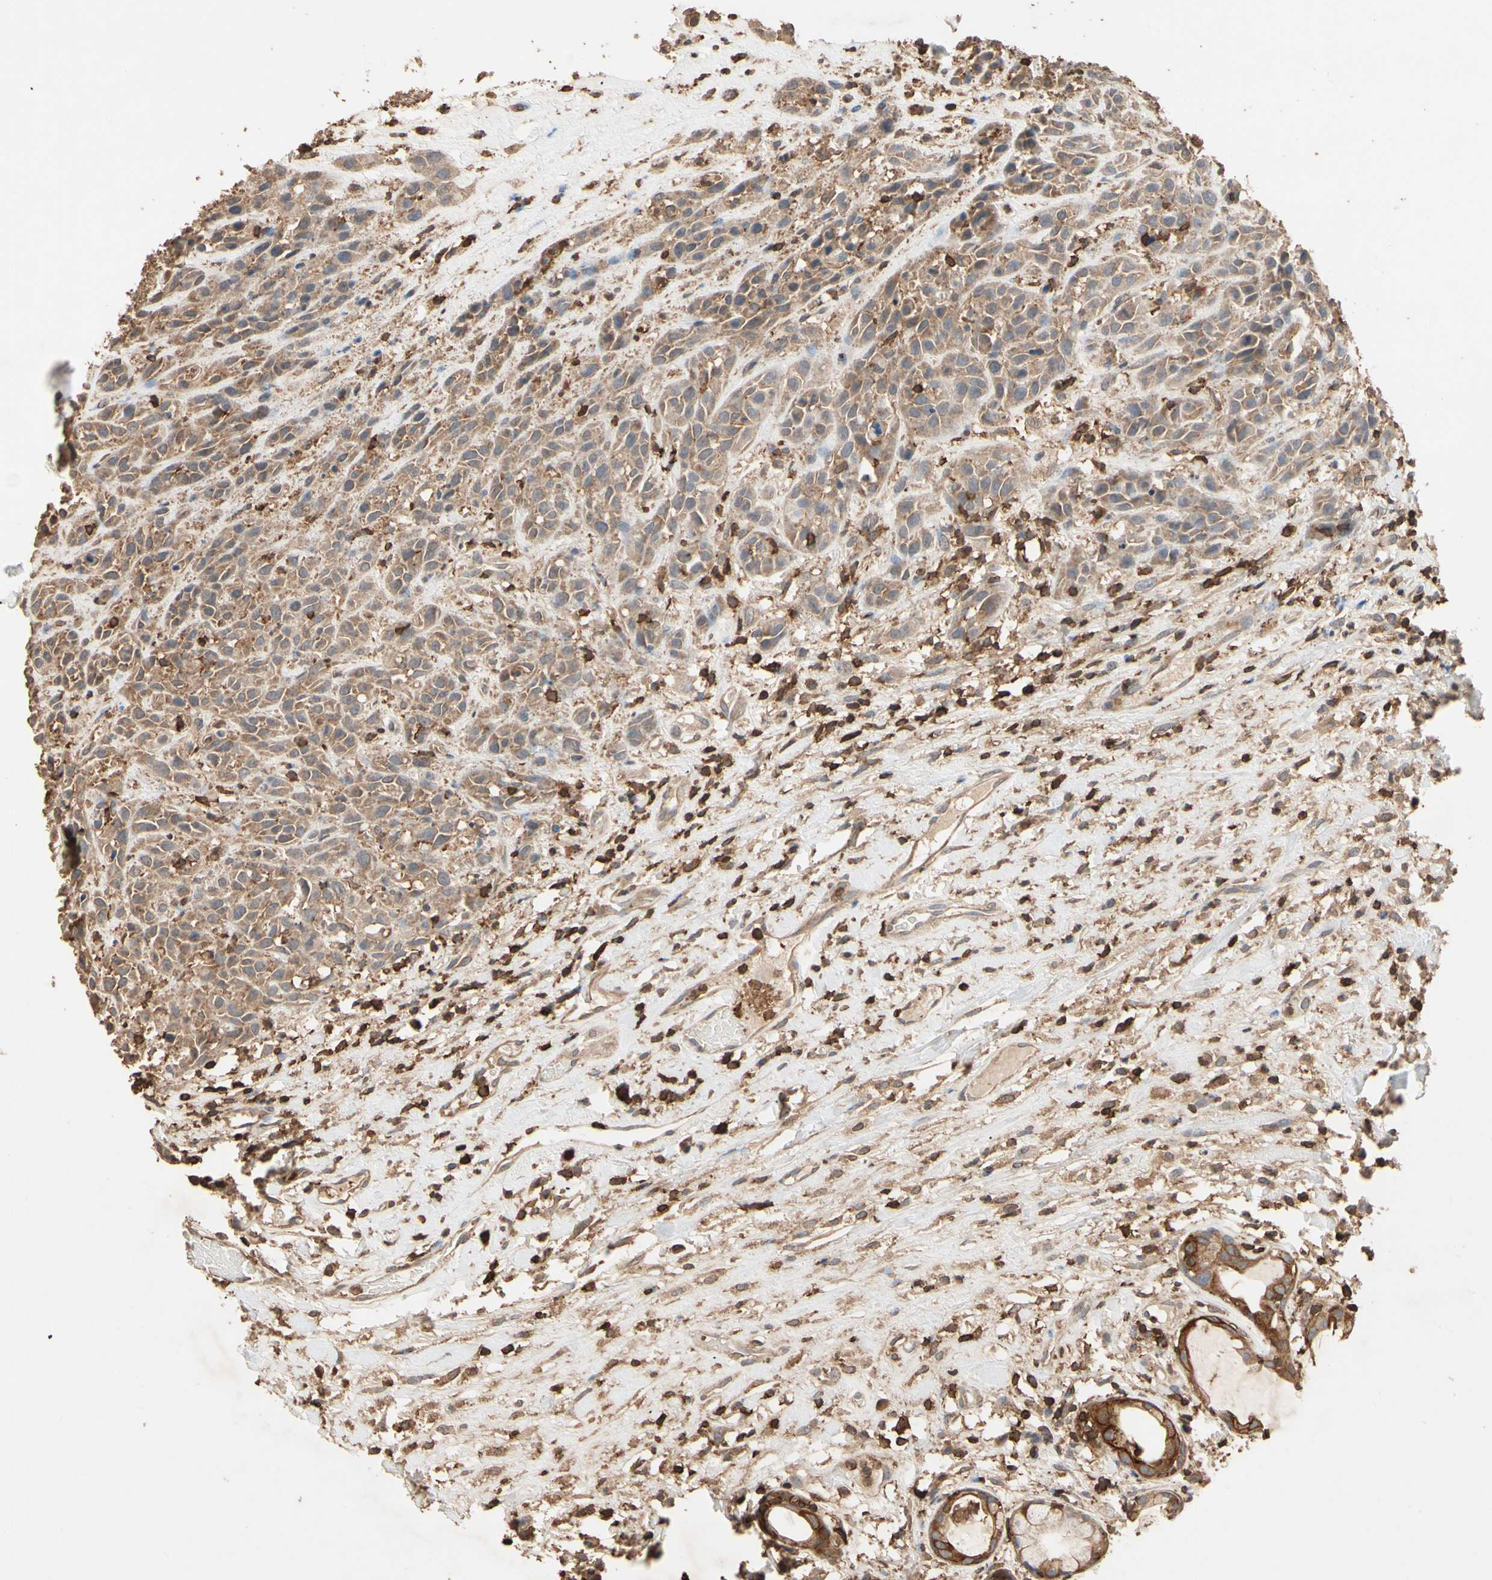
{"staining": {"intensity": "moderate", "quantity": ">75%", "location": "cytoplasmic/membranous"}, "tissue": "head and neck cancer", "cell_type": "Tumor cells", "image_type": "cancer", "snomed": [{"axis": "morphology", "description": "Normal tissue, NOS"}, {"axis": "morphology", "description": "Squamous cell carcinoma, NOS"}, {"axis": "topography", "description": "Cartilage tissue"}, {"axis": "topography", "description": "Head-Neck"}], "caption": "Human head and neck squamous cell carcinoma stained for a protein (brown) demonstrates moderate cytoplasmic/membranous positive staining in about >75% of tumor cells.", "gene": "MAP3K10", "patient": {"sex": "male", "age": 62}}